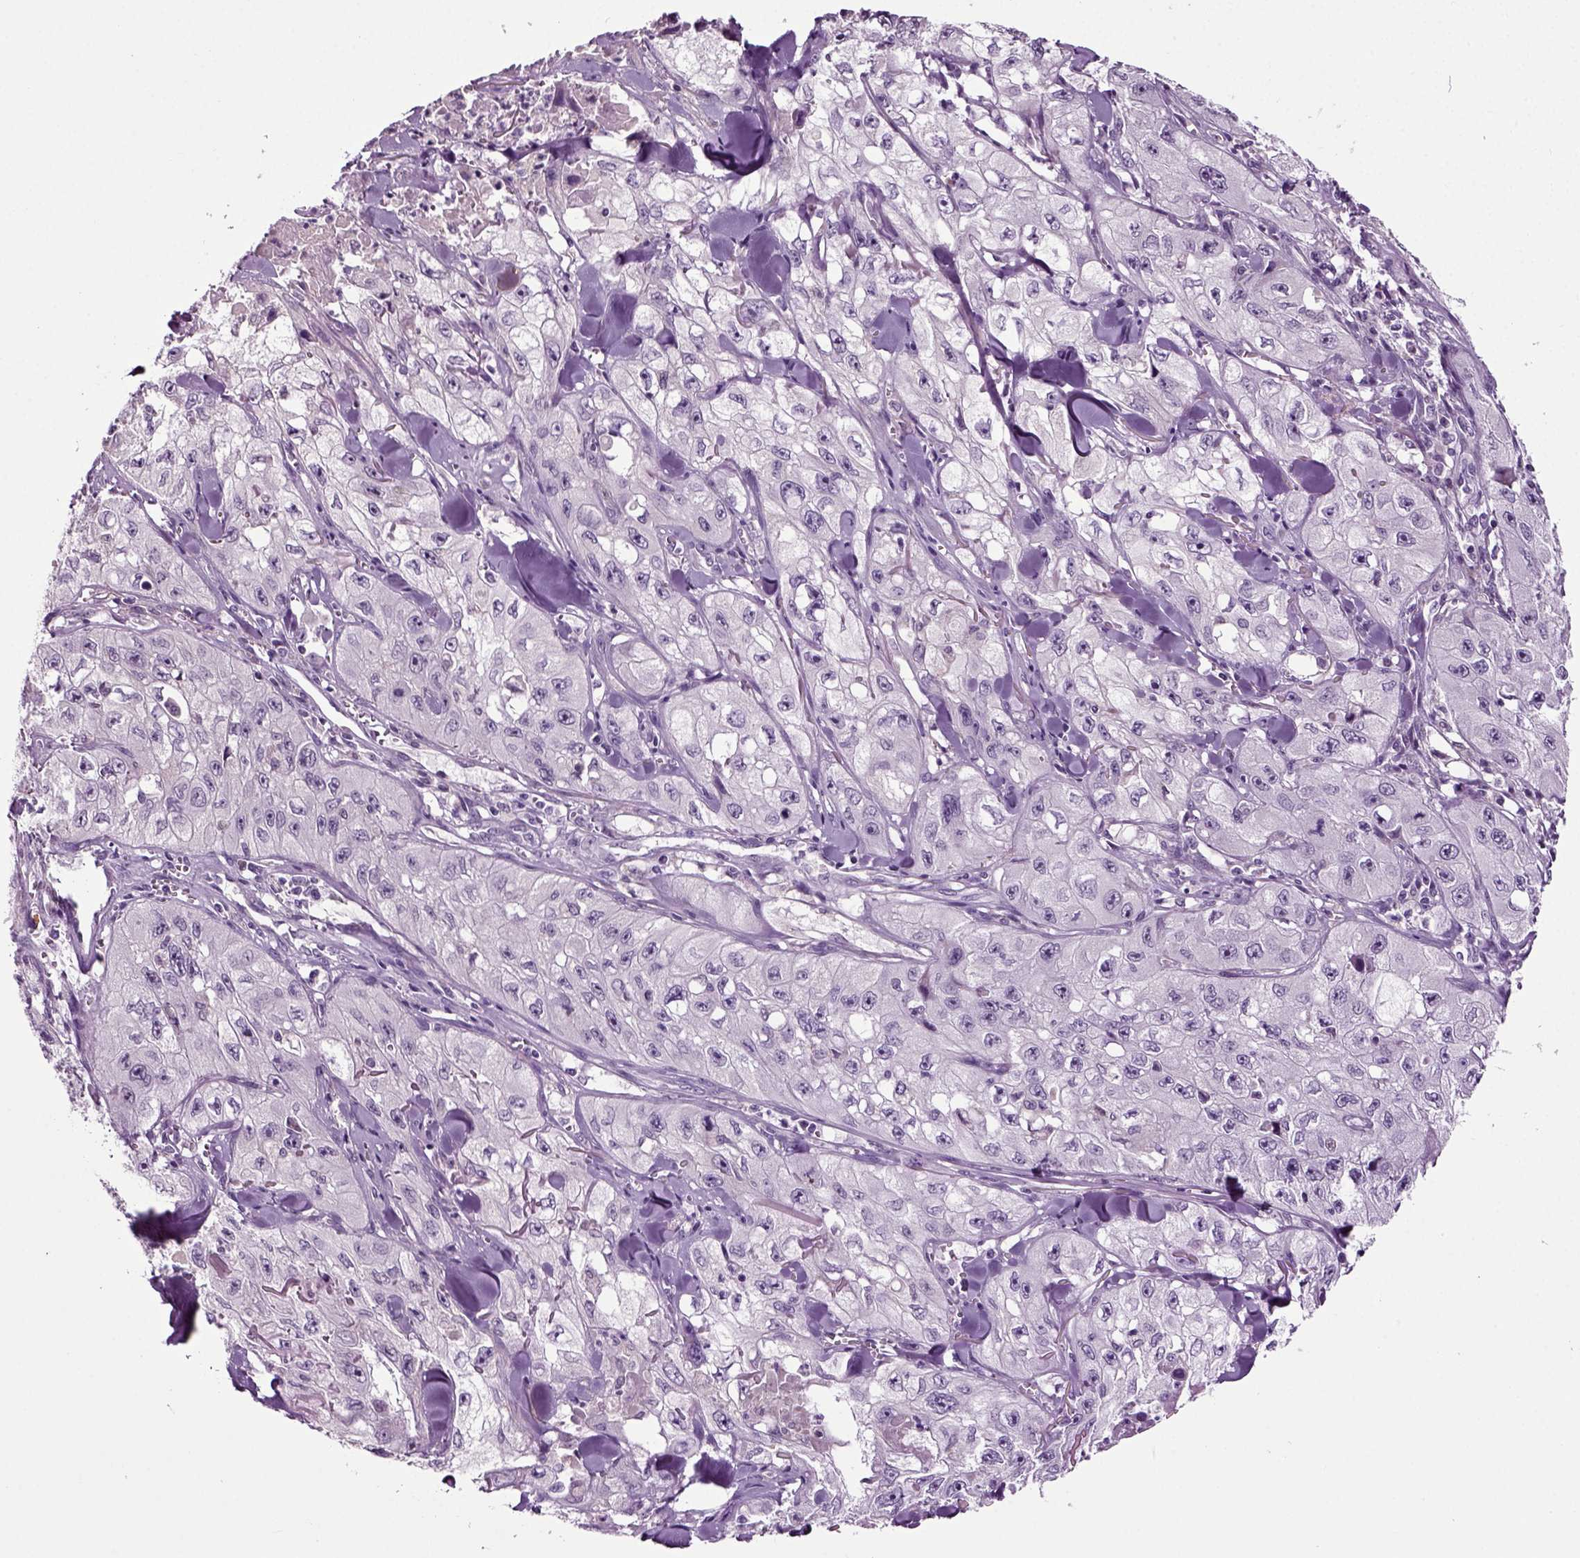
{"staining": {"intensity": "negative", "quantity": "none", "location": "none"}, "tissue": "skin cancer", "cell_type": "Tumor cells", "image_type": "cancer", "snomed": [{"axis": "morphology", "description": "Squamous cell carcinoma, NOS"}, {"axis": "topography", "description": "Skin"}, {"axis": "topography", "description": "Subcutis"}], "caption": "The immunohistochemistry (IHC) photomicrograph has no significant staining in tumor cells of squamous cell carcinoma (skin) tissue. (DAB (3,3'-diaminobenzidine) immunohistochemistry (IHC) visualized using brightfield microscopy, high magnification).", "gene": "SPATA17", "patient": {"sex": "male", "age": 73}}